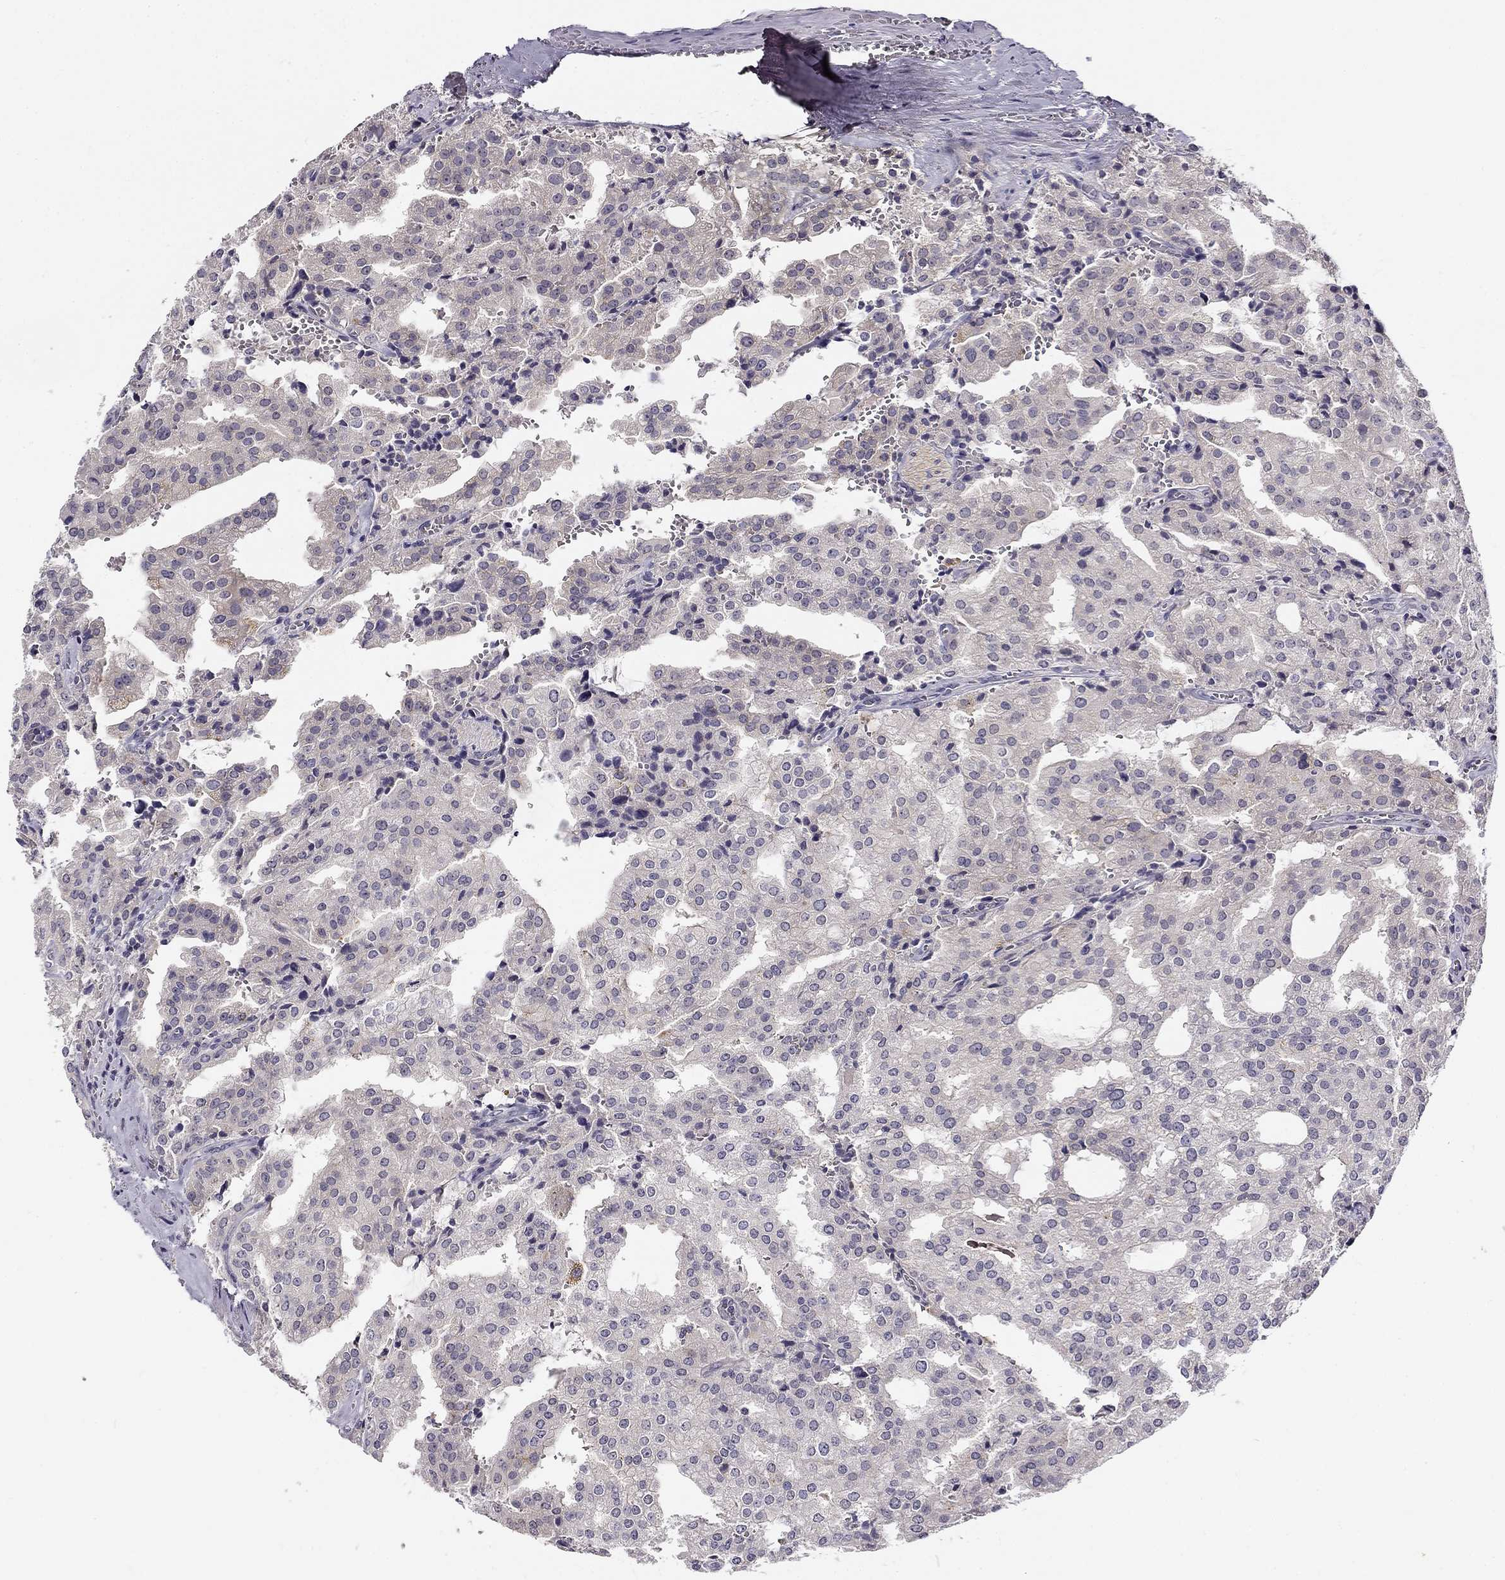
{"staining": {"intensity": "negative", "quantity": "none", "location": "none"}, "tissue": "prostate cancer", "cell_type": "Tumor cells", "image_type": "cancer", "snomed": [{"axis": "morphology", "description": "Adenocarcinoma, High grade"}, {"axis": "topography", "description": "Prostate"}], "caption": "Immunohistochemistry photomicrograph of neoplastic tissue: human prostate cancer (adenocarcinoma (high-grade)) stained with DAB displays no significant protein positivity in tumor cells.", "gene": "CNR1", "patient": {"sex": "male", "age": 68}}